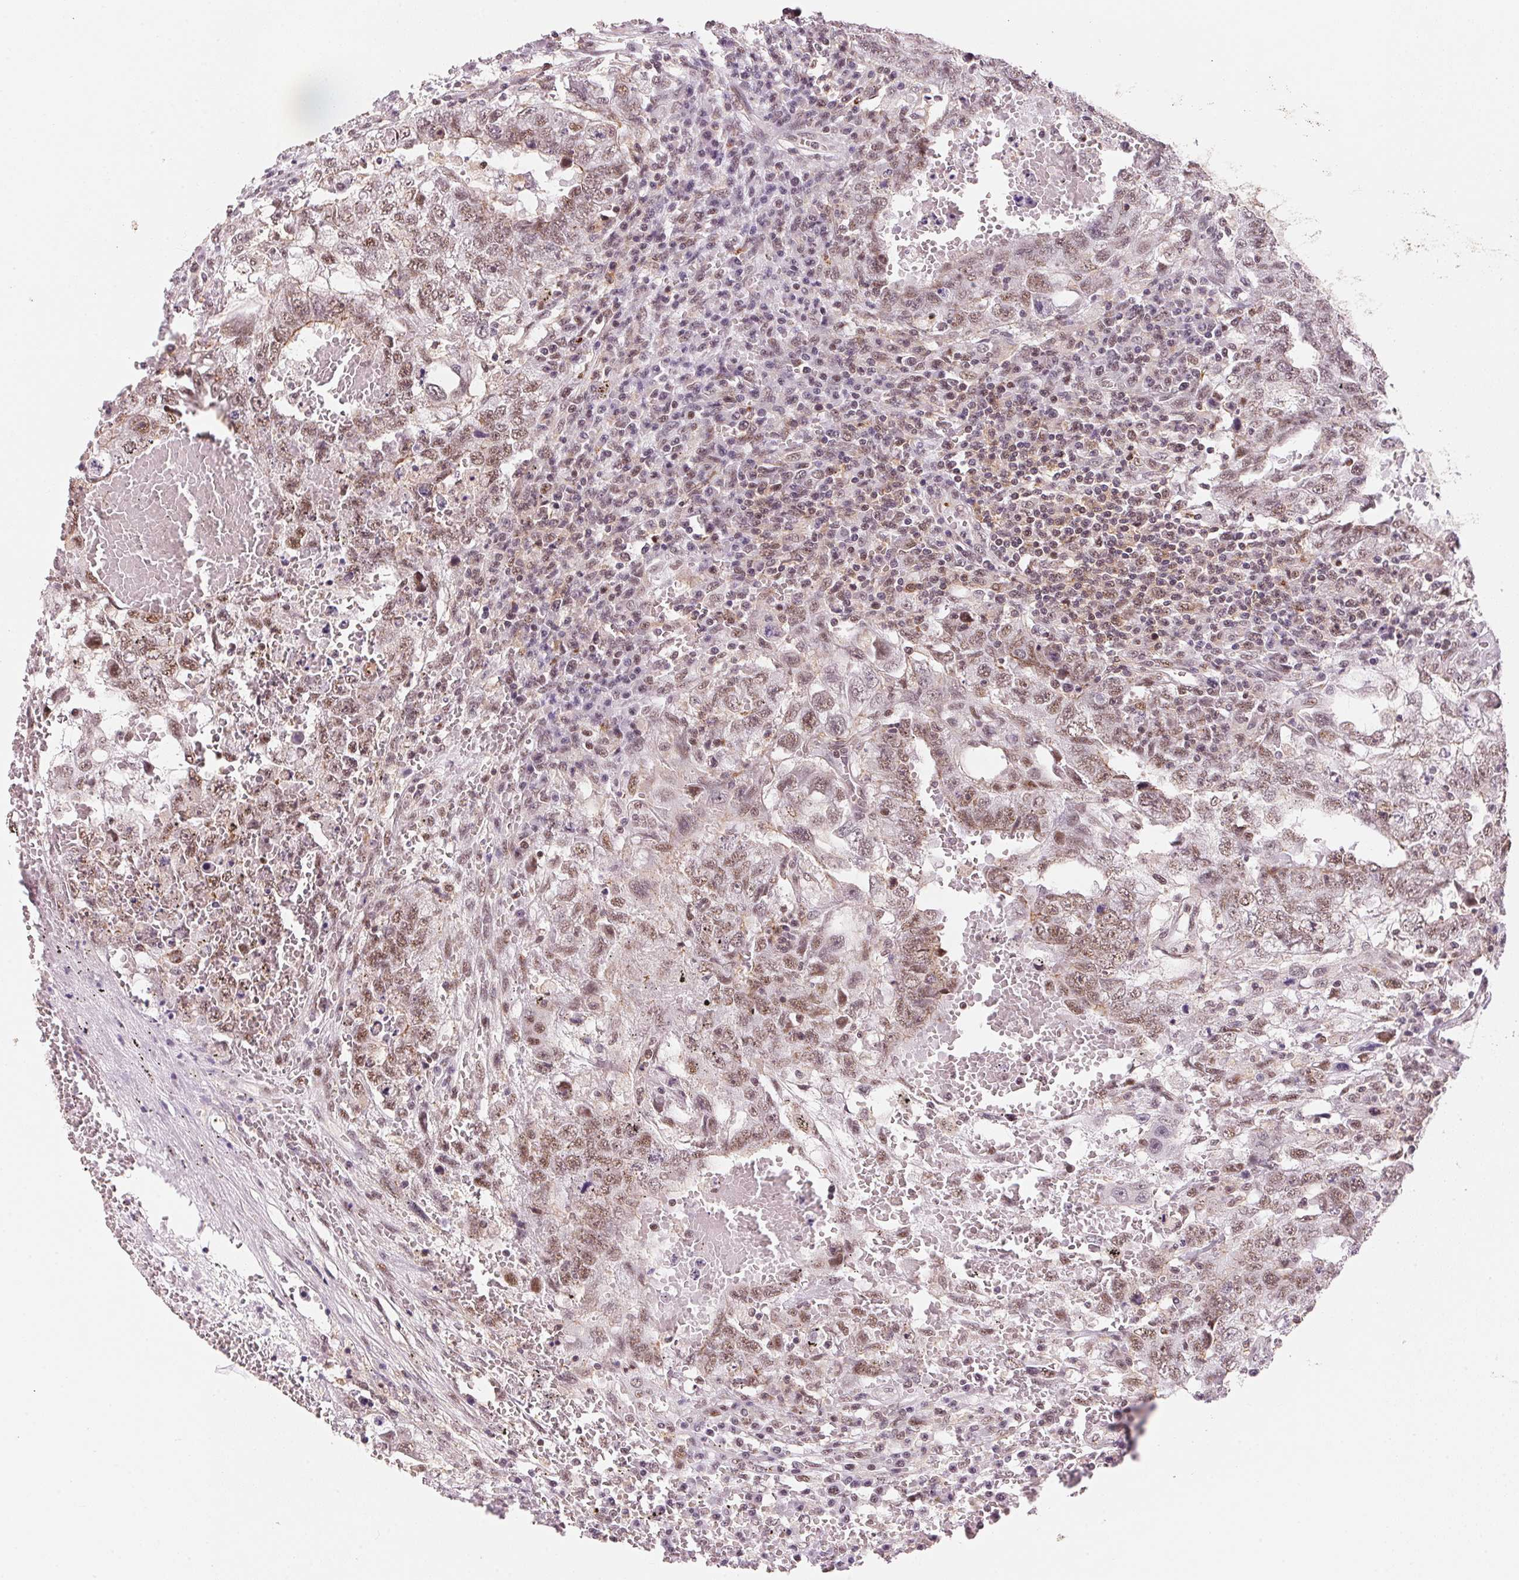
{"staining": {"intensity": "moderate", "quantity": ">75%", "location": "nuclear"}, "tissue": "testis cancer", "cell_type": "Tumor cells", "image_type": "cancer", "snomed": [{"axis": "morphology", "description": "Carcinoma, Embryonal, NOS"}, {"axis": "topography", "description": "Testis"}], "caption": "DAB (3,3'-diaminobenzidine) immunohistochemical staining of testis embryonal carcinoma reveals moderate nuclear protein staining in approximately >75% of tumor cells. Nuclei are stained in blue.", "gene": "HNRNPDL", "patient": {"sex": "male", "age": 26}}